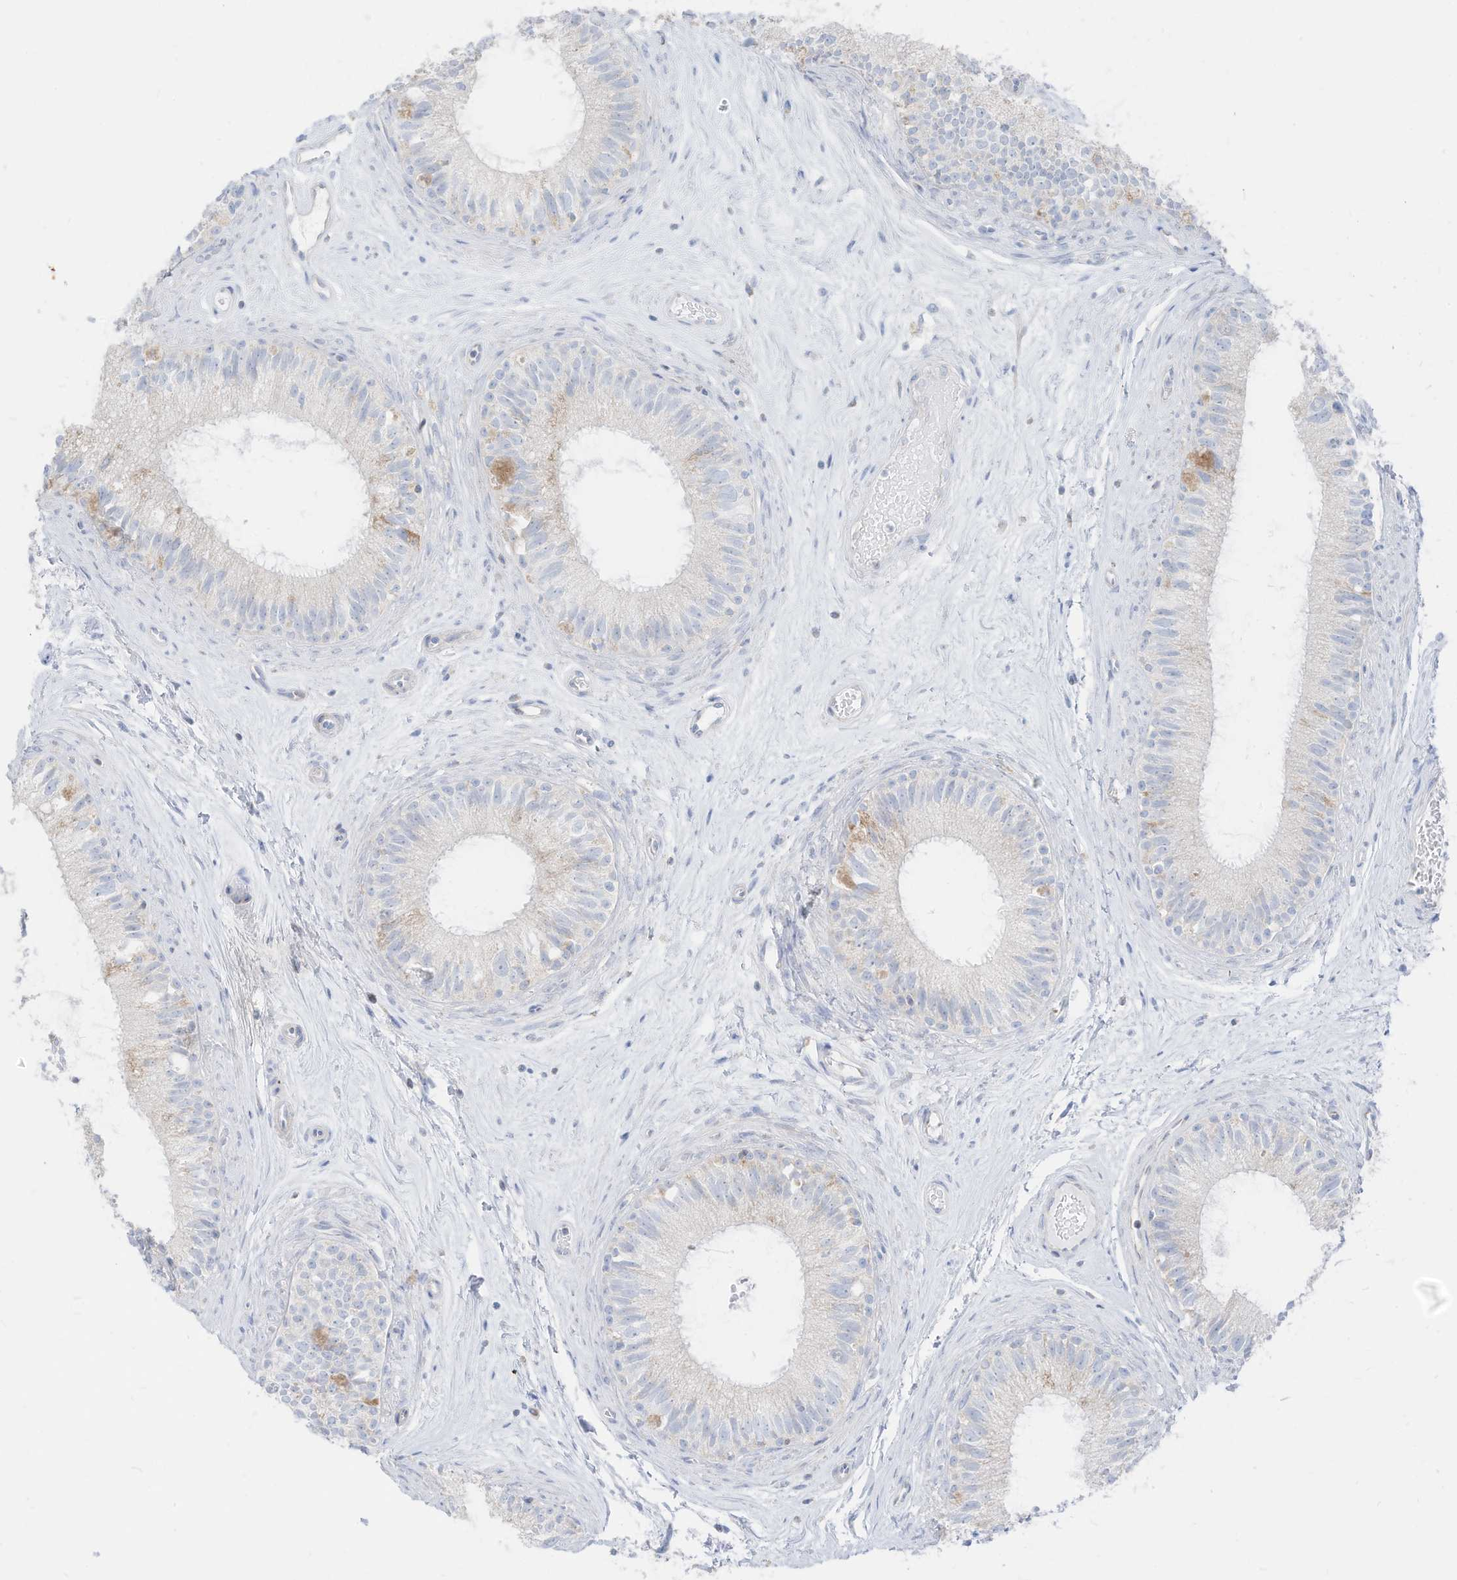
{"staining": {"intensity": "moderate", "quantity": "<25%", "location": "cytoplasmic/membranous"}, "tissue": "epididymis", "cell_type": "Glandular cells", "image_type": "normal", "snomed": [{"axis": "morphology", "description": "Normal tissue, NOS"}, {"axis": "topography", "description": "Epididymis"}], "caption": "Immunohistochemistry (DAB) staining of unremarkable human epididymis reveals moderate cytoplasmic/membranous protein expression in approximately <25% of glandular cells.", "gene": "ETHE1", "patient": {"sex": "male", "age": 71}}